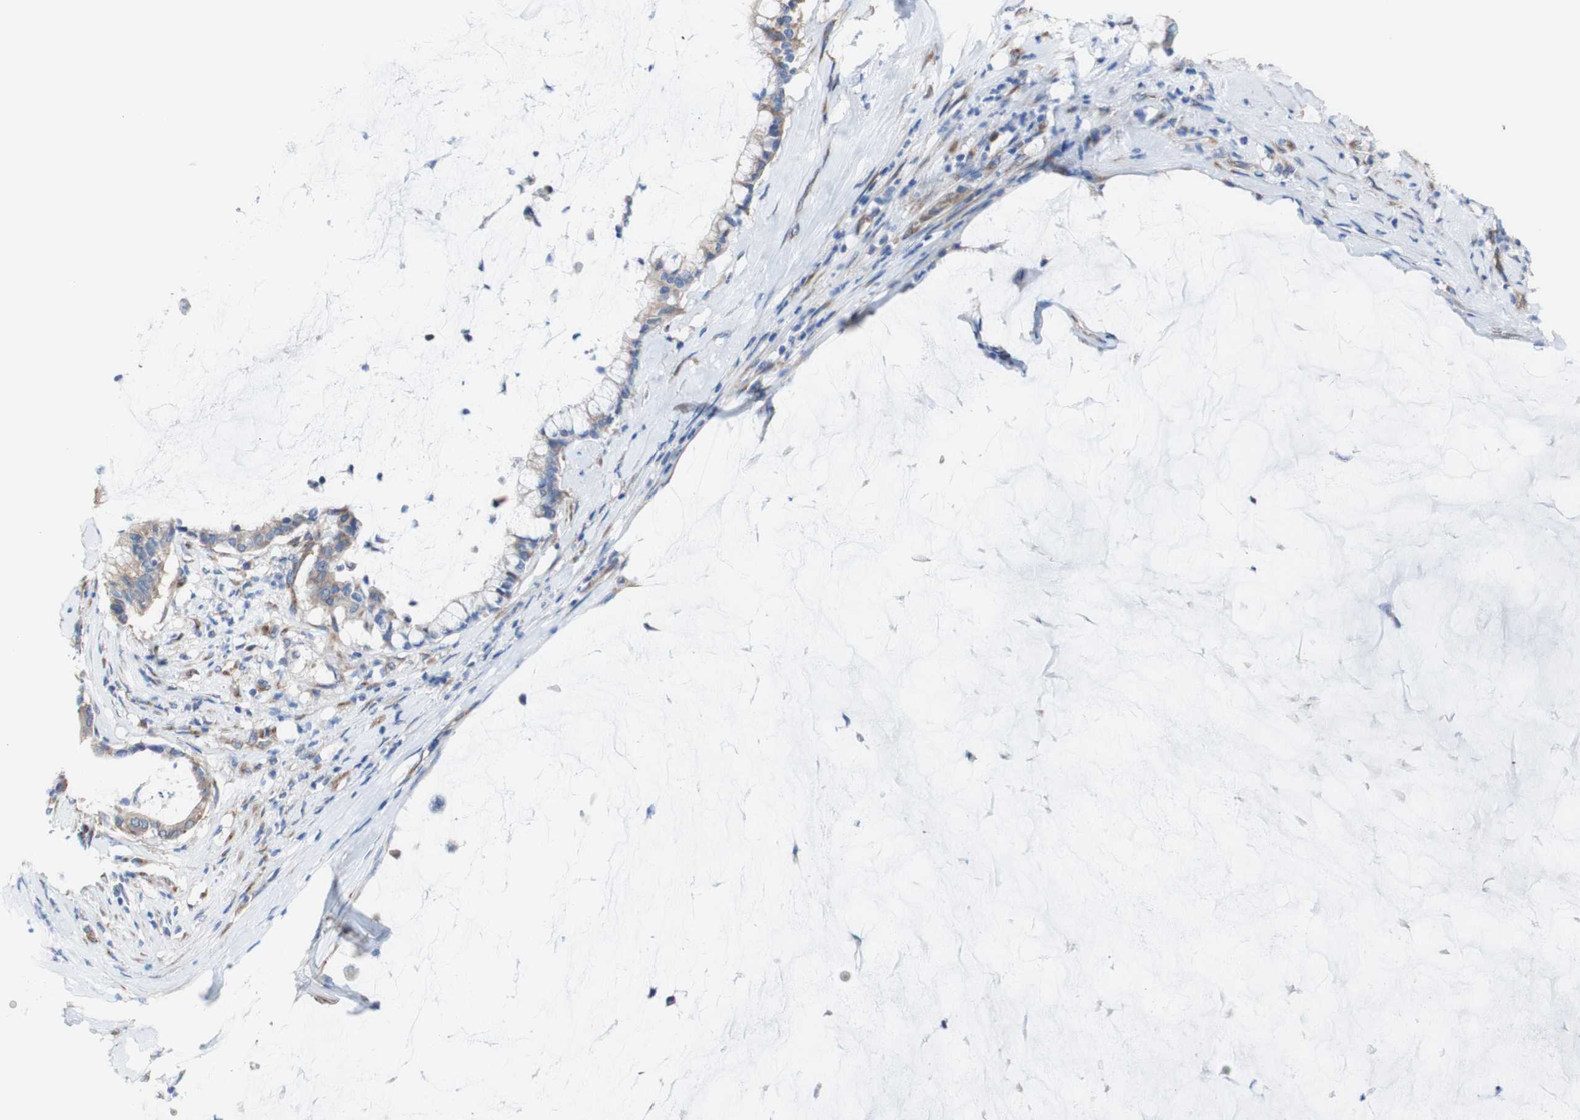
{"staining": {"intensity": "moderate", "quantity": "25%-75%", "location": "cytoplasmic/membranous"}, "tissue": "pancreatic cancer", "cell_type": "Tumor cells", "image_type": "cancer", "snomed": [{"axis": "morphology", "description": "Adenocarcinoma, NOS"}, {"axis": "topography", "description": "Pancreas"}], "caption": "Pancreatic cancer stained with a protein marker displays moderate staining in tumor cells.", "gene": "LRIG3", "patient": {"sex": "male", "age": 41}}